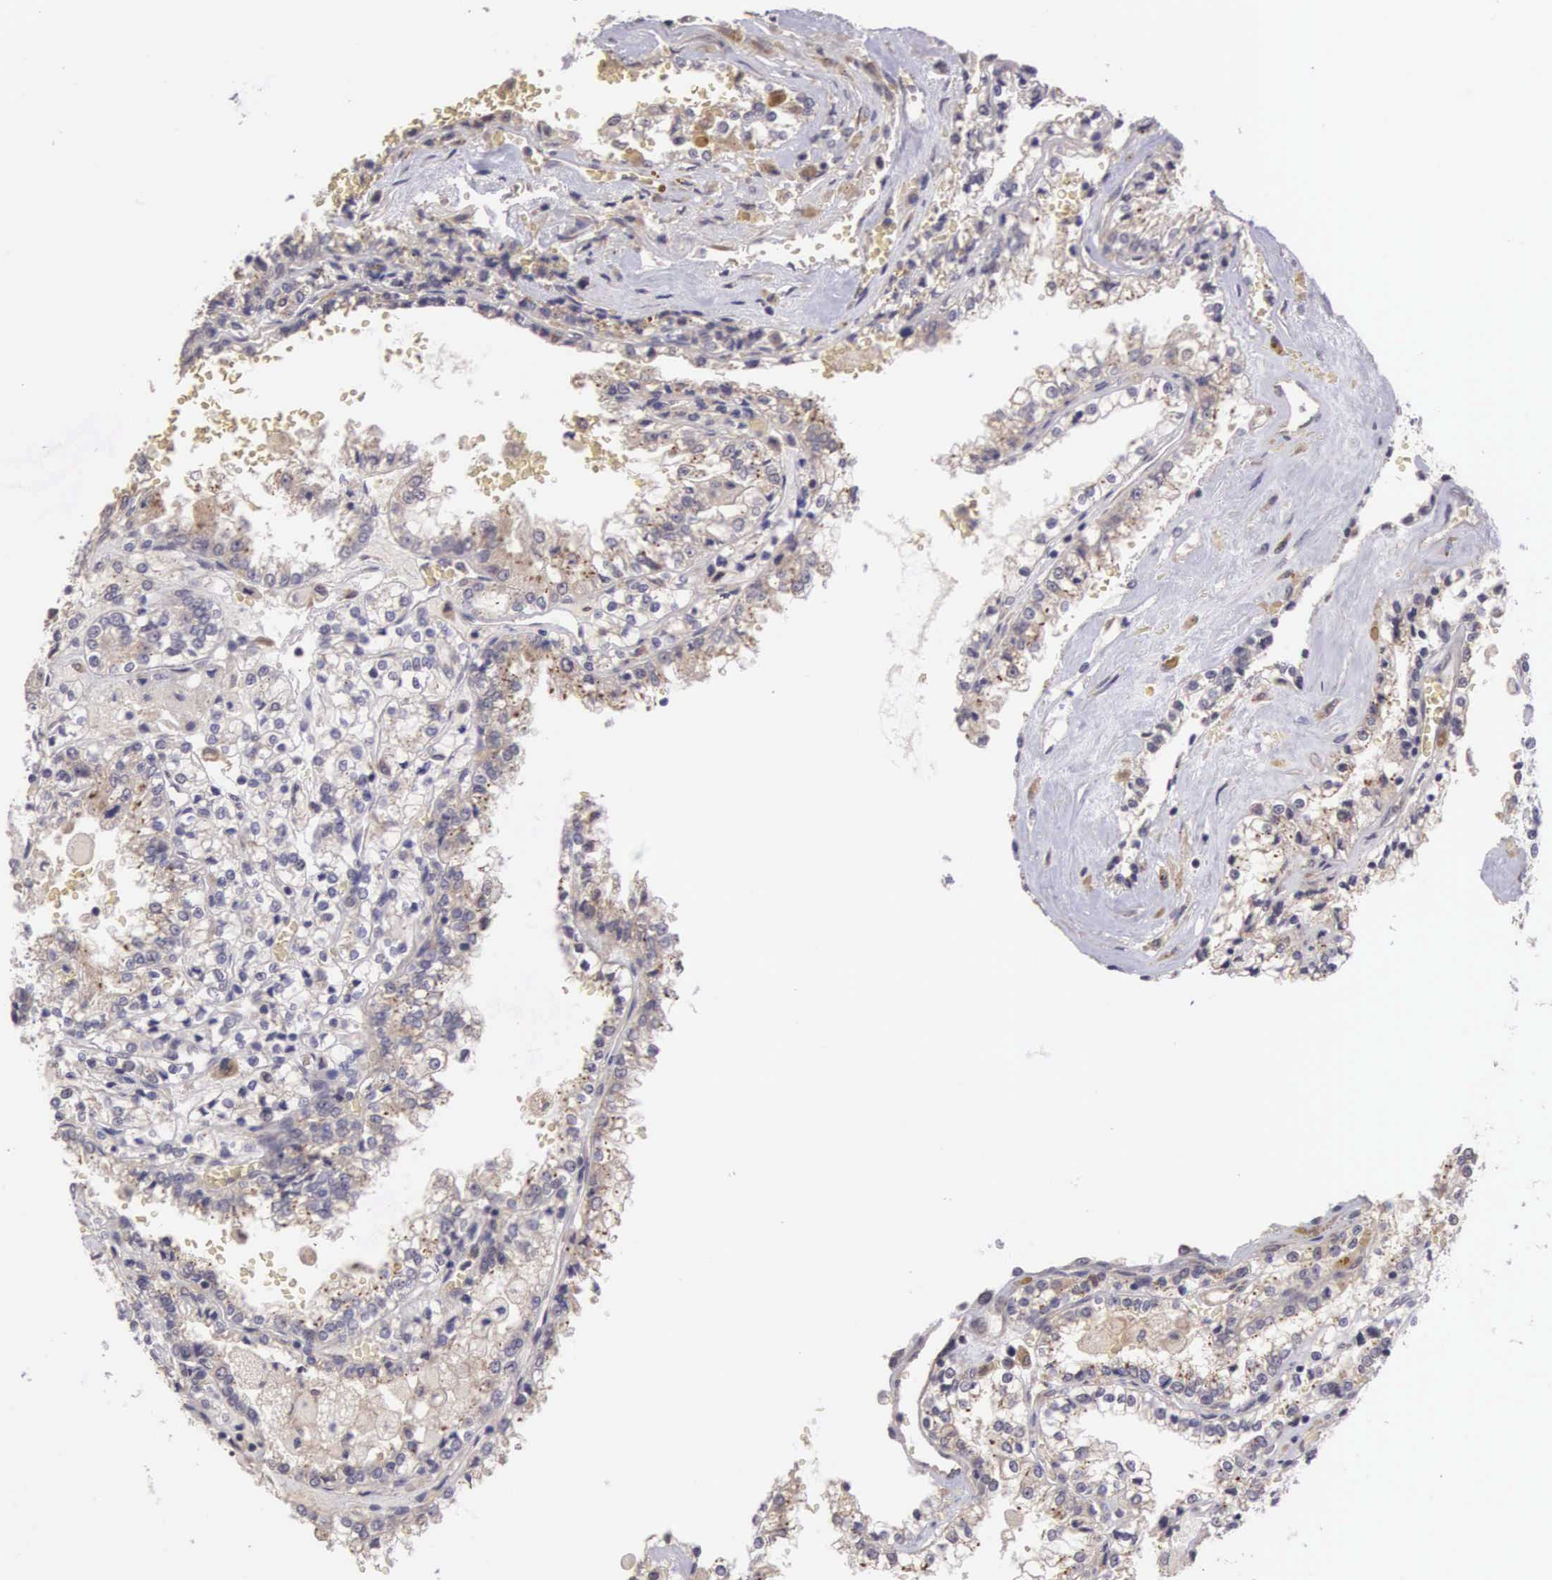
{"staining": {"intensity": "negative", "quantity": "none", "location": "none"}, "tissue": "renal cancer", "cell_type": "Tumor cells", "image_type": "cancer", "snomed": [{"axis": "morphology", "description": "Adenocarcinoma, NOS"}, {"axis": "topography", "description": "Kidney"}], "caption": "This photomicrograph is of renal adenocarcinoma stained with immunohistochemistry (IHC) to label a protein in brown with the nuclei are counter-stained blue. There is no staining in tumor cells.", "gene": "CDC45", "patient": {"sex": "female", "age": 56}}